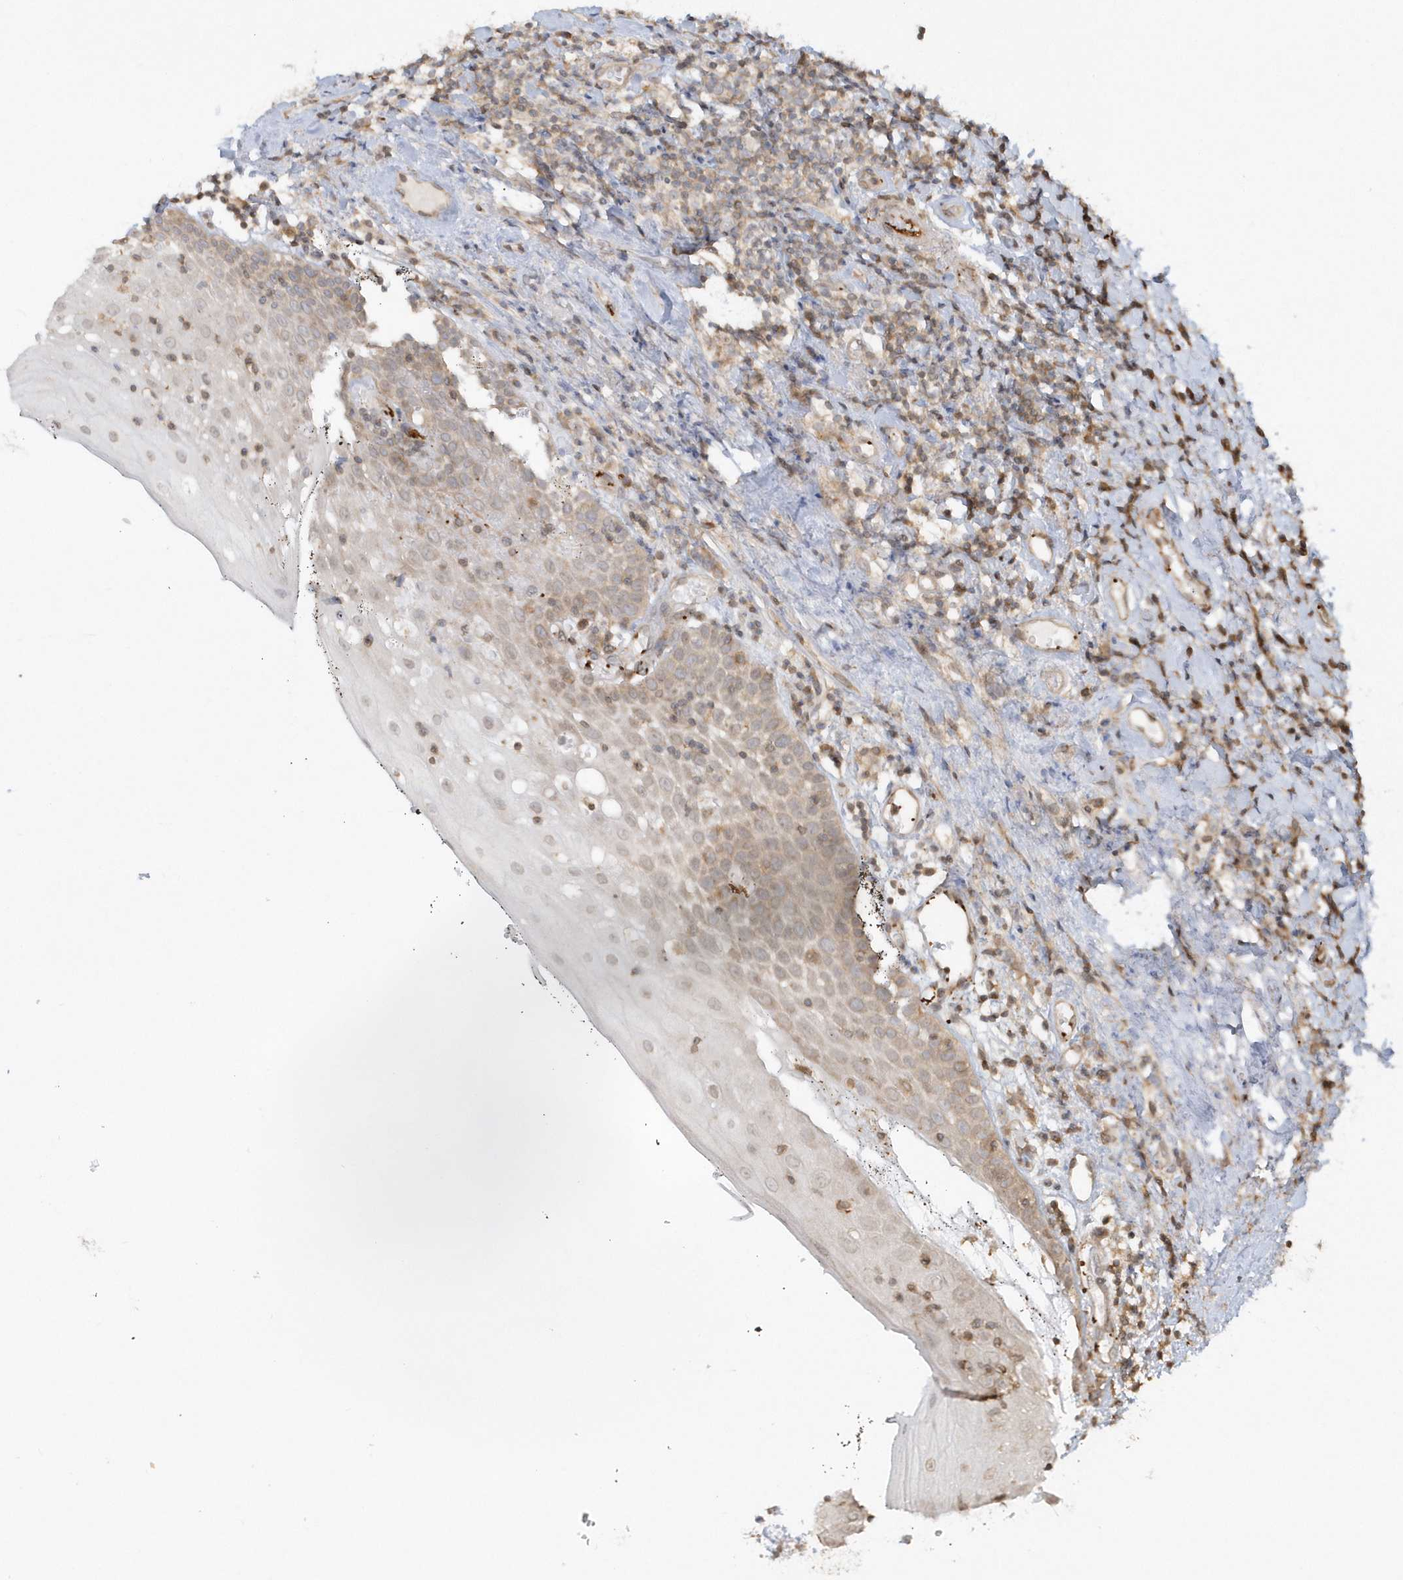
{"staining": {"intensity": "weak", "quantity": "<25%", "location": "cytoplasmic/membranous"}, "tissue": "oral mucosa", "cell_type": "Squamous epithelial cells", "image_type": "normal", "snomed": [{"axis": "morphology", "description": "Normal tissue, NOS"}, {"axis": "topography", "description": "Oral tissue"}], "caption": "IHC image of unremarkable oral mucosa: human oral mucosa stained with DAB (3,3'-diaminobenzidine) exhibits no significant protein staining in squamous epithelial cells. The staining was performed using DAB (3,3'-diaminobenzidine) to visualize the protein expression in brown, while the nuclei were stained in blue with hematoxylin (Magnification: 20x).", "gene": "BSN", "patient": {"sex": "male", "age": 74}}